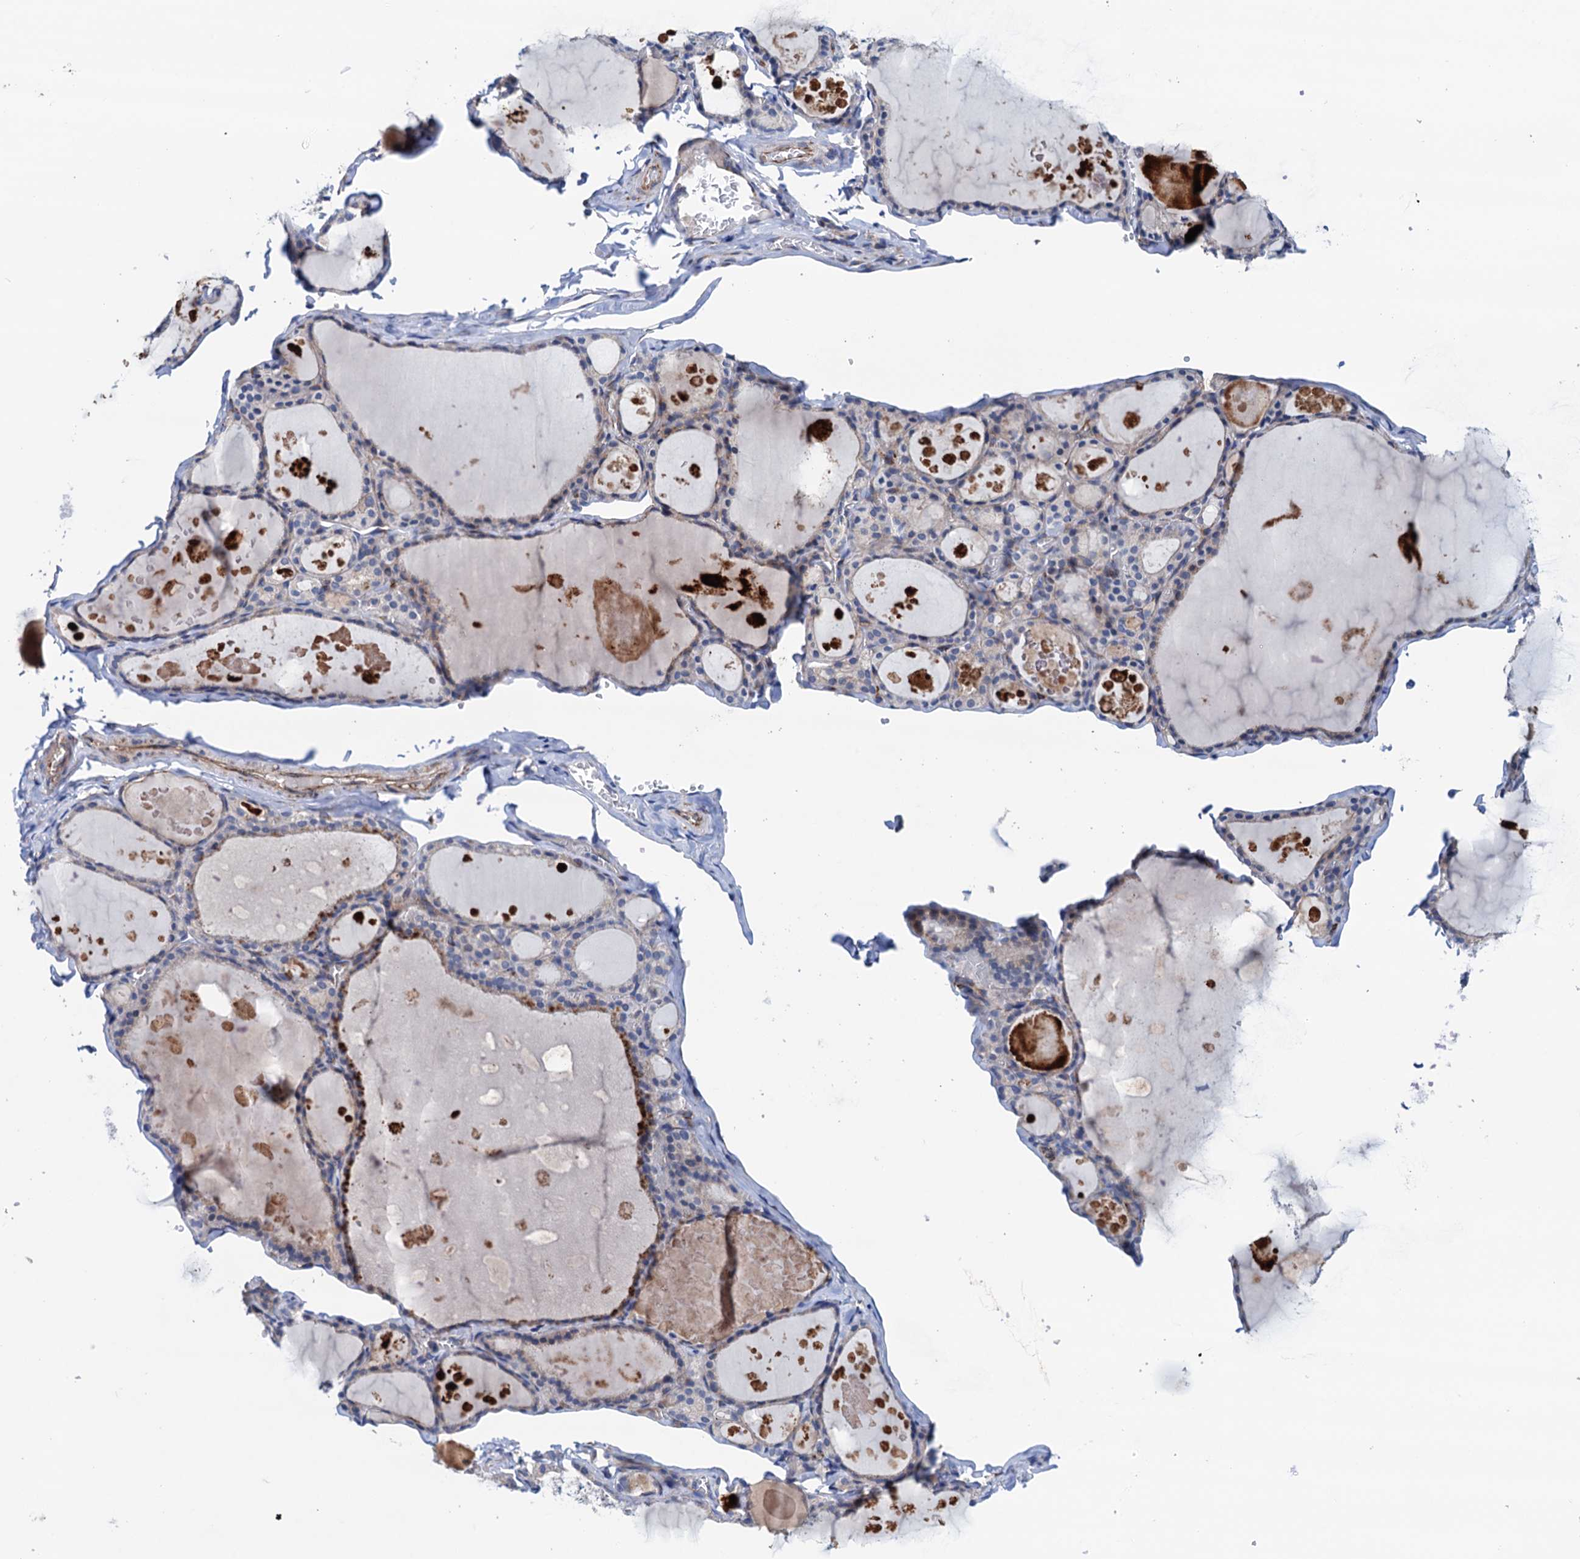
{"staining": {"intensity": "weak", "quantity": "<25%", "location": "cytoplasmic/membranous"}, "tissue": "thyroid gland", "cell_type": "Glandular cells", "image_type": "normal", "snomed": [{"axis": "morphology", "description": "Normal tissue, NOS"}, {"axis": "topography", "description": "Thyroid gland"}], "caption": "IHC micrograph of unremarkable thyroid gland stained for a protein (brown), which exhibits no expression in glandular cells. (DAB (3,3'-diaminobenzidine) IHC, high magnification).", "gene": "RASSF9", "patient": {"sex": "male", "age": 56}}